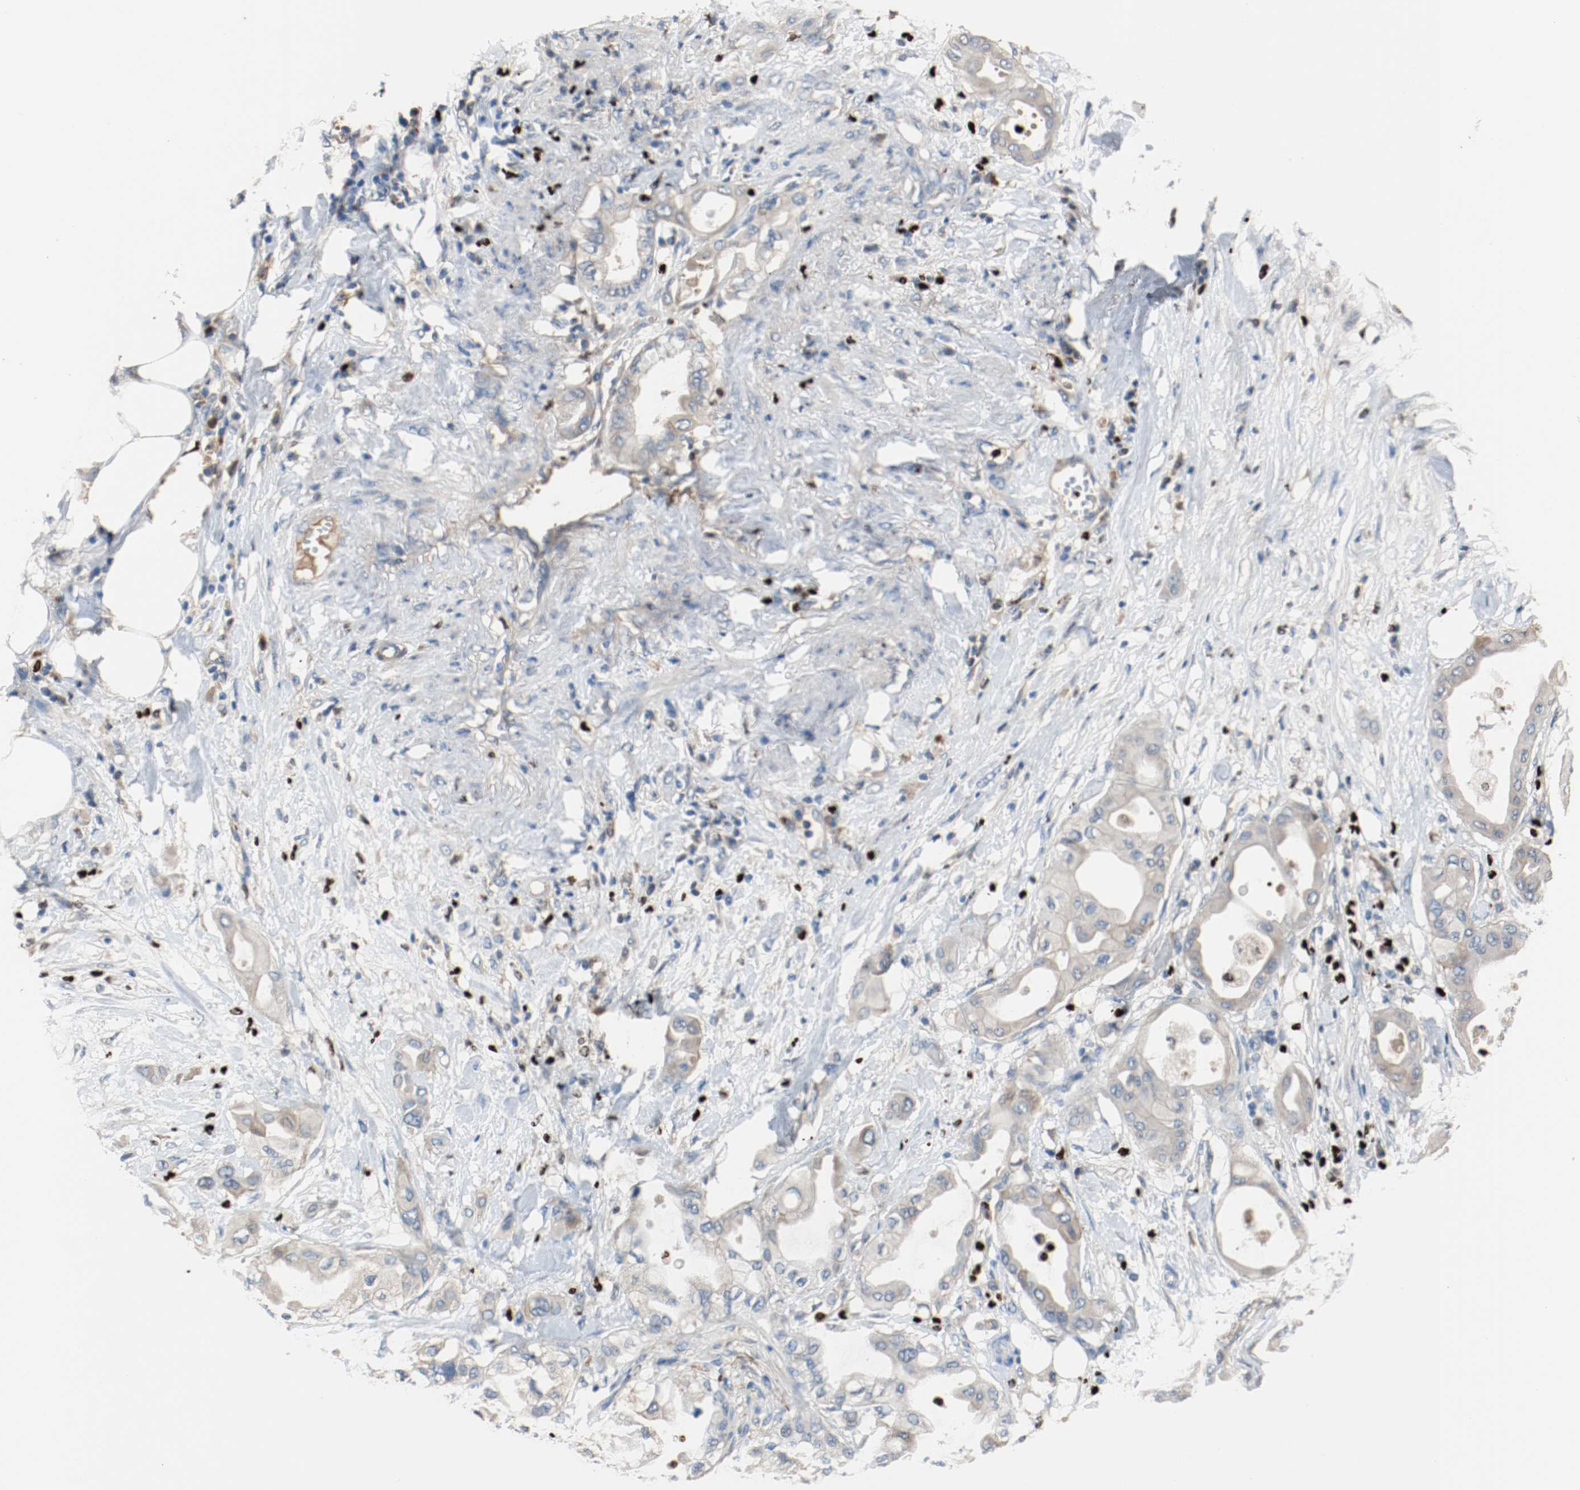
{"staining": {"intensity": "negative", "quantity": "none", "location": "none"}, "tissue": "pancreatic cancer", "cell_type": "Tumor cells", "image_type": "cancer", "snomed": [{"axis": "morphology", "description": "Adenocarcinoma, NOS"}, {"axis": "morphology", "description": "Adenocarcinoma, metastatic, NOS"}, {"axis": "topography", "description": "Lymph node"}, {"axis": "topography", "description": "Pancreas"}, {"axis": "topography", "description": "Duodenum"}], "caption": "Pancreatic cancer (adenocarcinoma) stained for a protein using immunohistochemistry exhibits no expression tumor cells.", "gene": "BLK", "patient": {"sex": "female", "age": 64}}